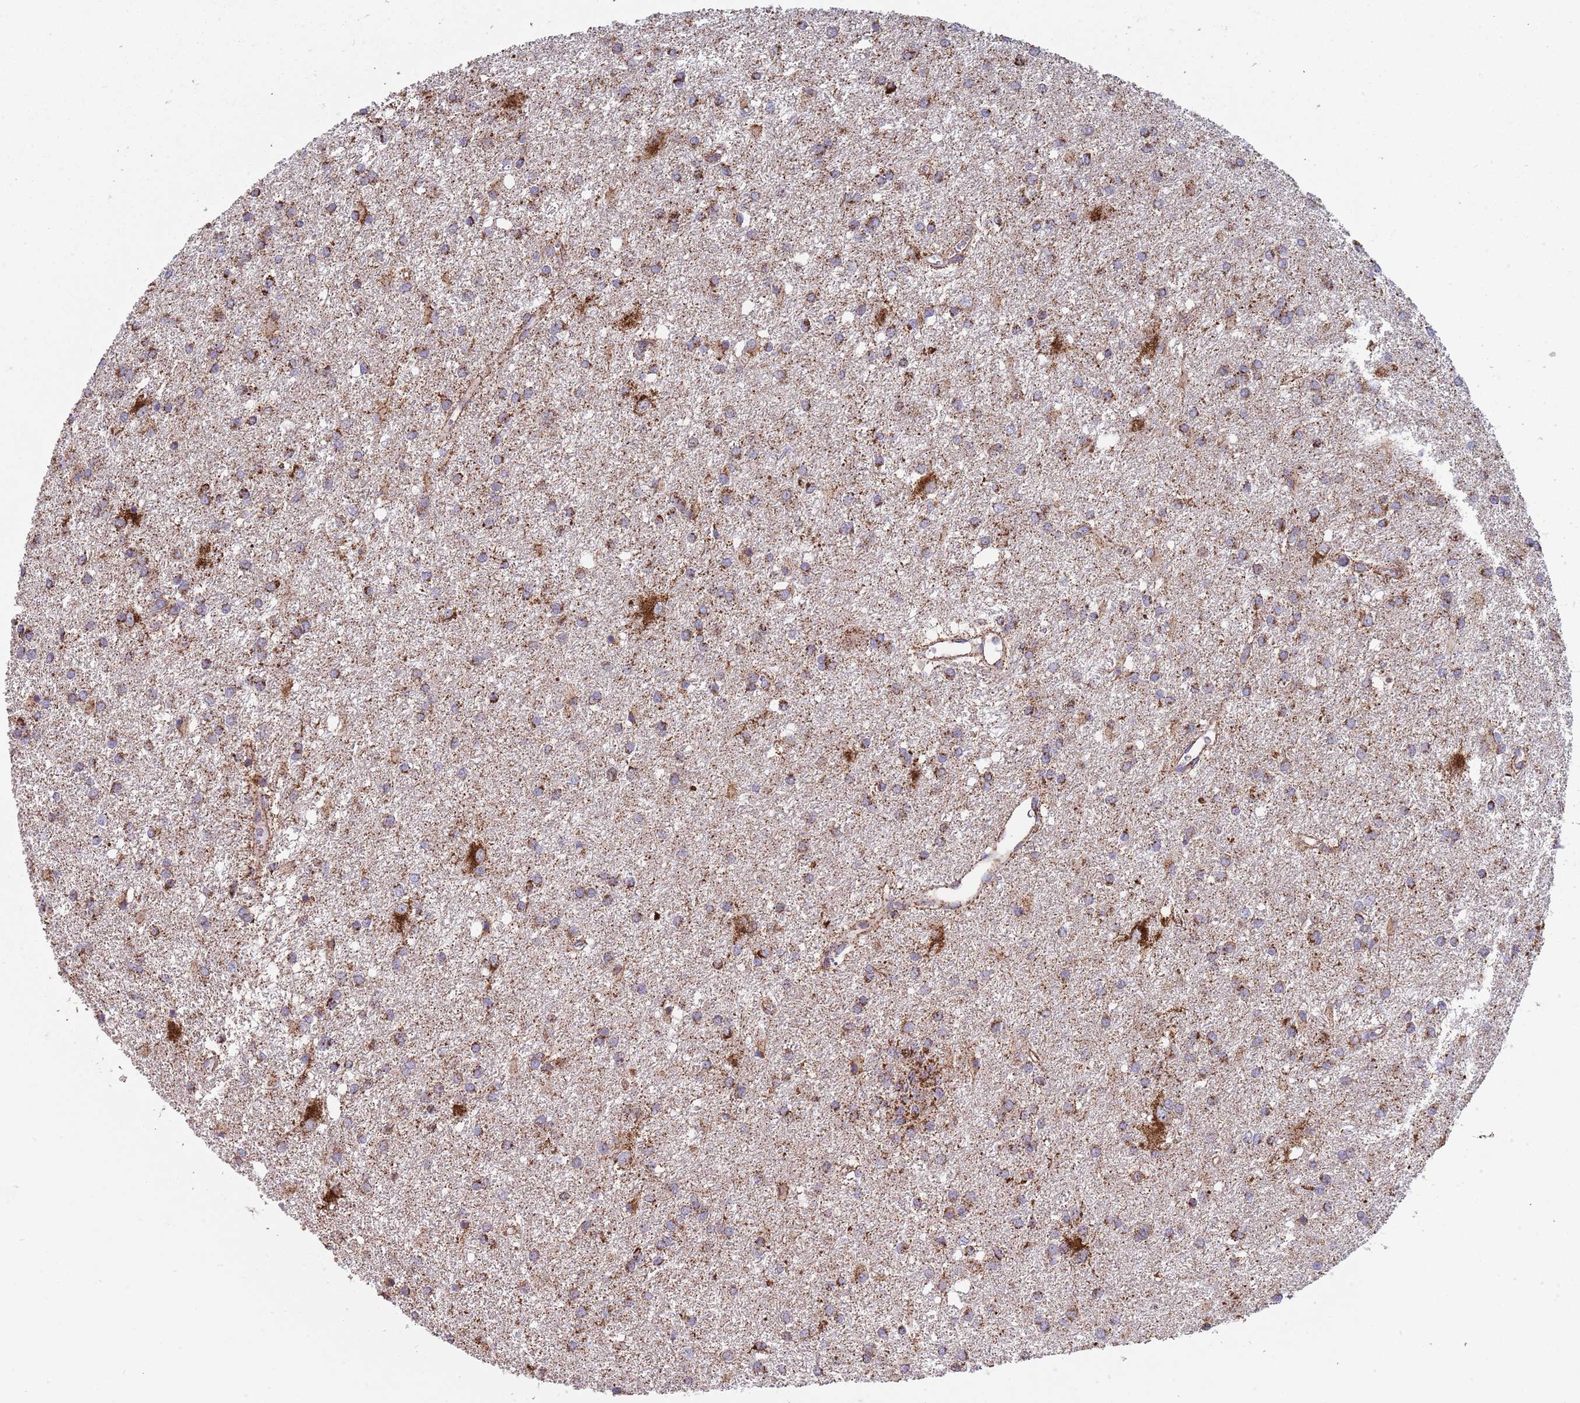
{"staining": {"intensity": "moderate", "quantity": ">75%", "location": "cytoplasmic/membranous"}, "tissue": "glioma", "cell_type": "Tumor cells", "image_type": "cancer", "snomed": [{"axis": "morphology", "description": "Glioma, malignant, High grade"}, {"axis": "topography", "description": "Brain"}], "caption": "Protein staining of glioma tissue reveals moderate cytoplasmic/membranous expression in approximately >75% of tumor cells.", "gene": "VPS16", "patient": {"sex": "female", "age": 50}}